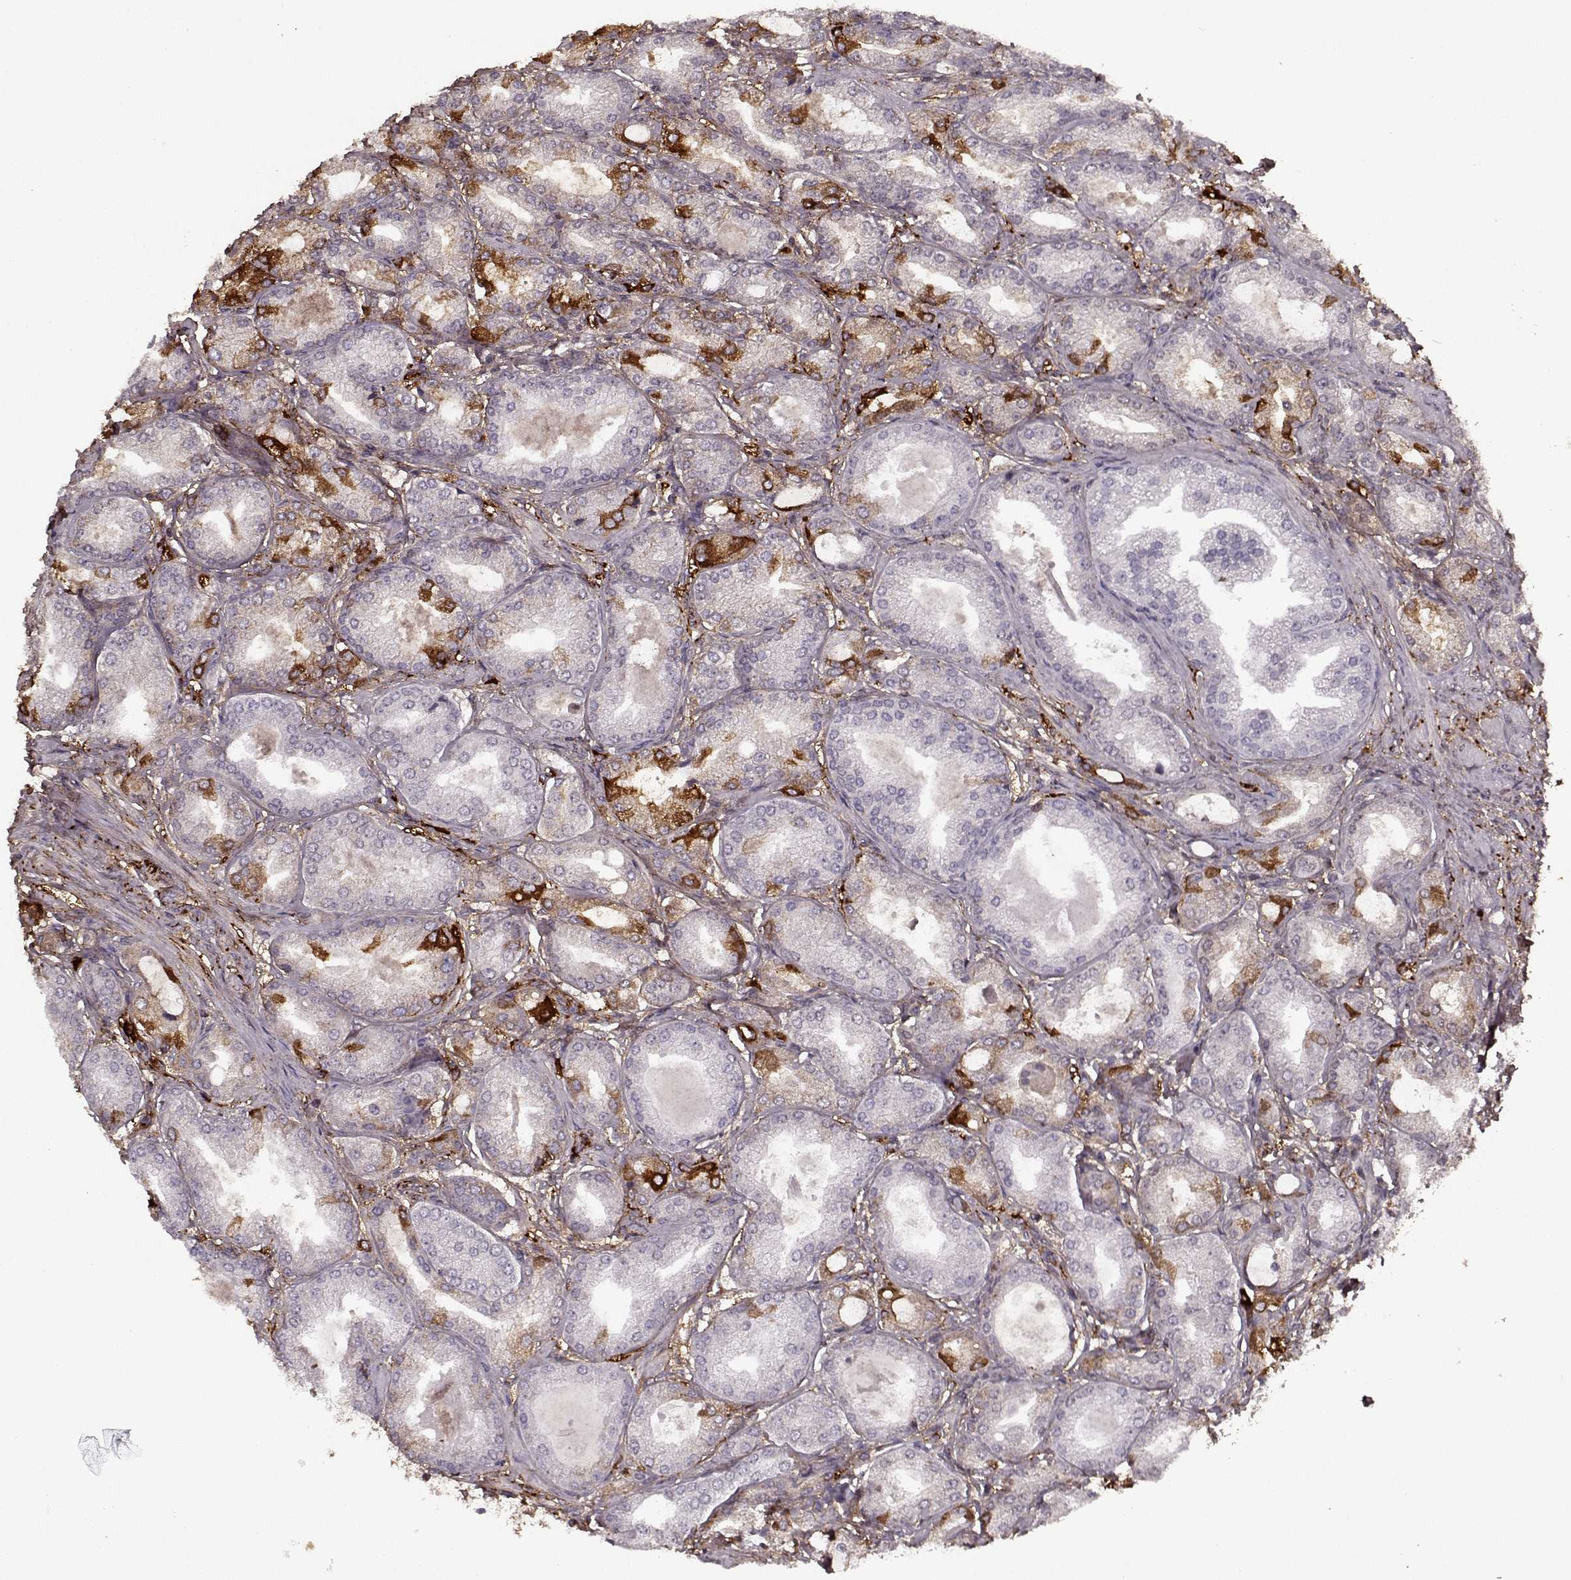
{"staining": {"intensity": "negative", "quantity": "none", "location": "none"}, "tissue": "prostate cancer", "cell_type": "Tumor cells", "image_type": "cancer", "snomed": [{"axis": "morphology", "description": "Adenocarcinoma, NOS"}, {"axis": "topography", "description": "Prostate and seminal vesicle, NOS"}, {"axis": "topography", "description": "Prostate"}], "caption": "Tumor cells show no significant positivity in prostate cancer (adenocarcinoma).", "gene": "LUM", "patient": {"sex": "male", "age": 77}}